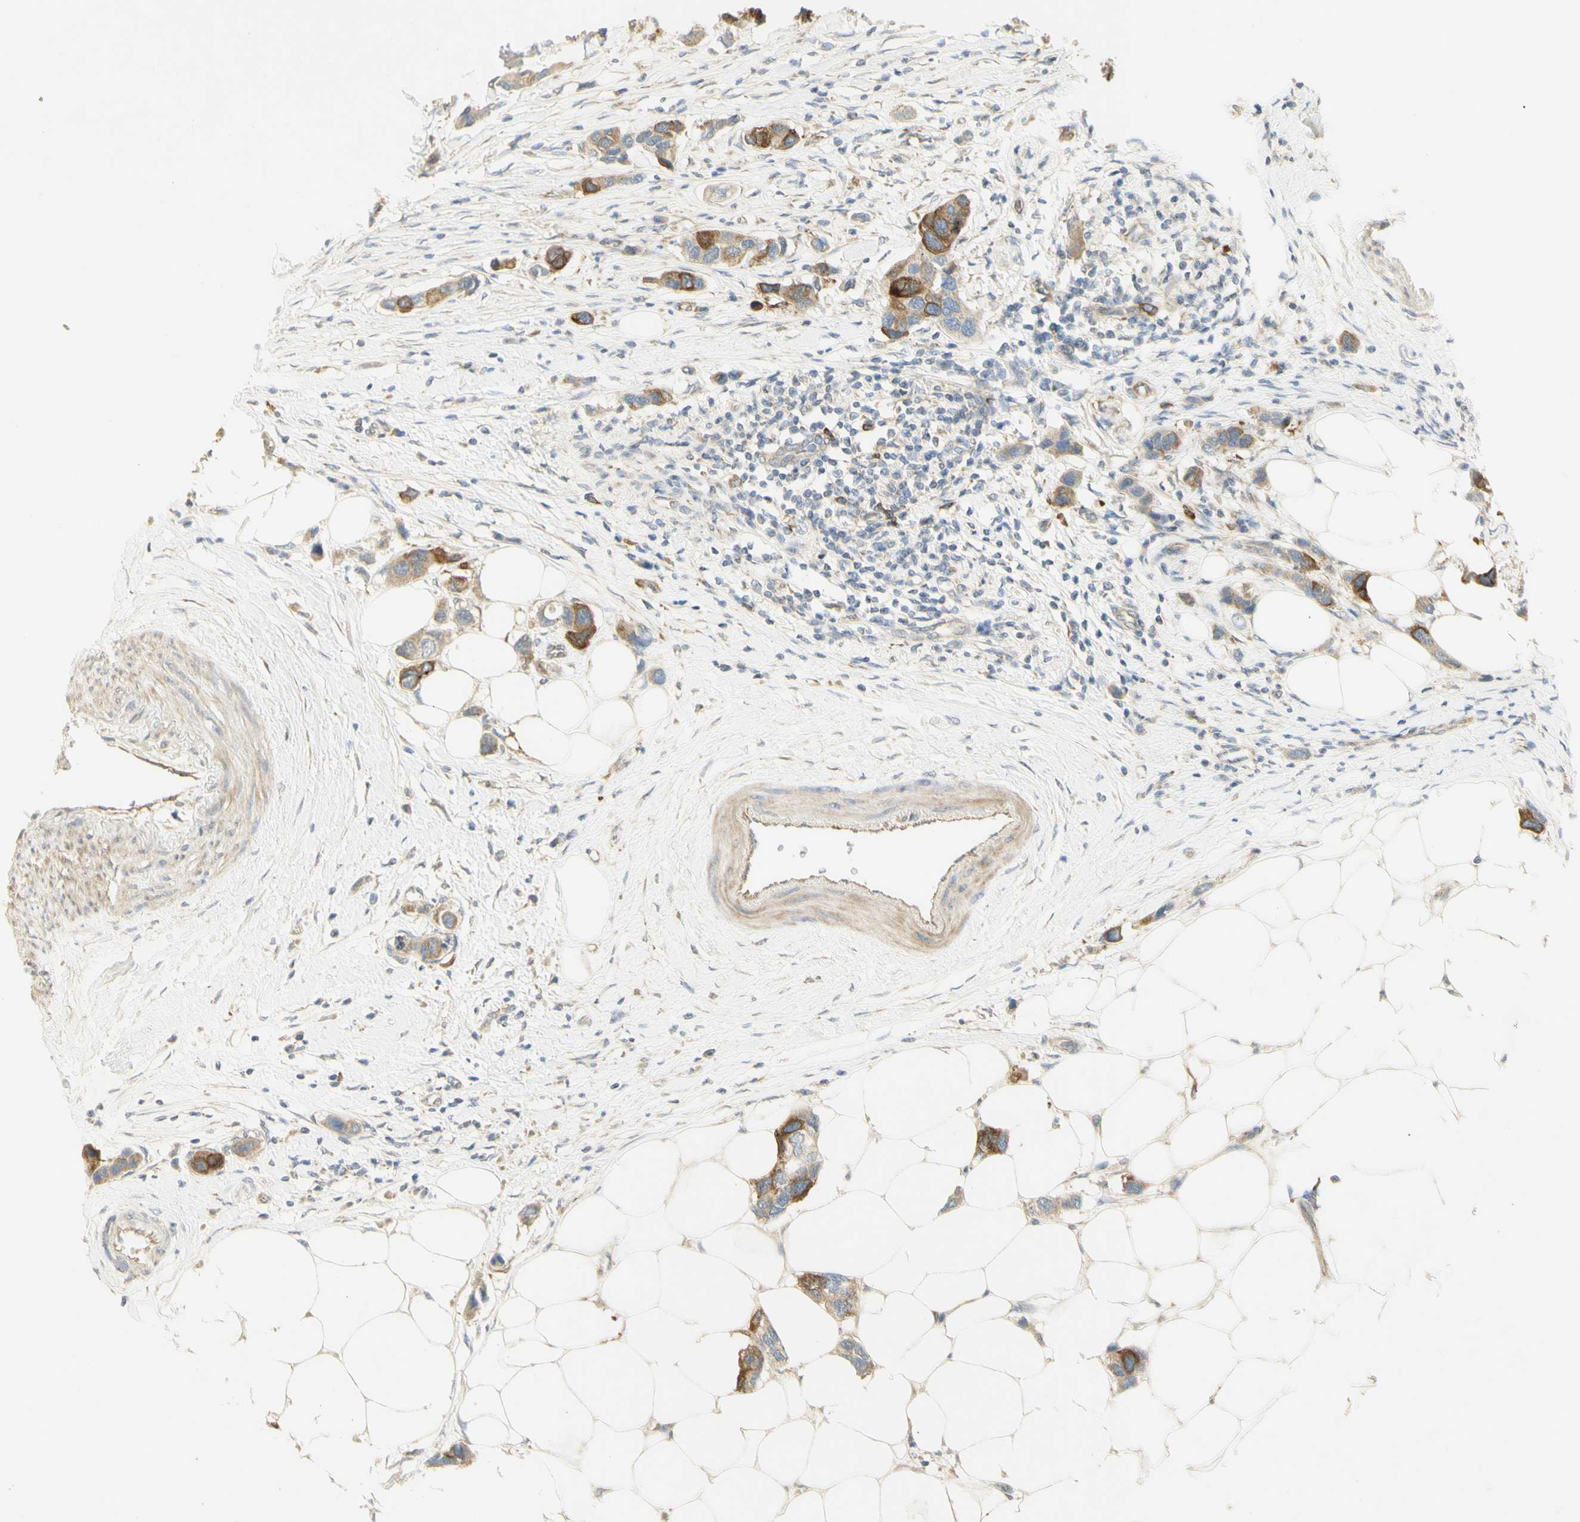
{"staining": {"intensity": "strong", "quantity": ">75%", "location": "cytoplasmic/membranous"}, "tissue": "breast cancer", "cell_type": "Tumor cells", "image_type": "cancer", "snomed": [{"axis": "morphology", "description": "Normal tissue, NOS"}, {"axis": "morphology", "description": "Duct carcinoma"}, {"axis": "topography", "description": "Breast"}], "caption": "An immunohistochemistry histopathology image of neoplastic tissue is shown. Protein staining in brown labels strong cytoplasmic/membranous positivity in breast cancer within tumor cells. The protein is stained brown, and the nuclei are stained in blue (DAB IHC with brightfield microscopy, high magnification).", "gene": "KIF11", "patient": {"sex": "female", "age": 50}}